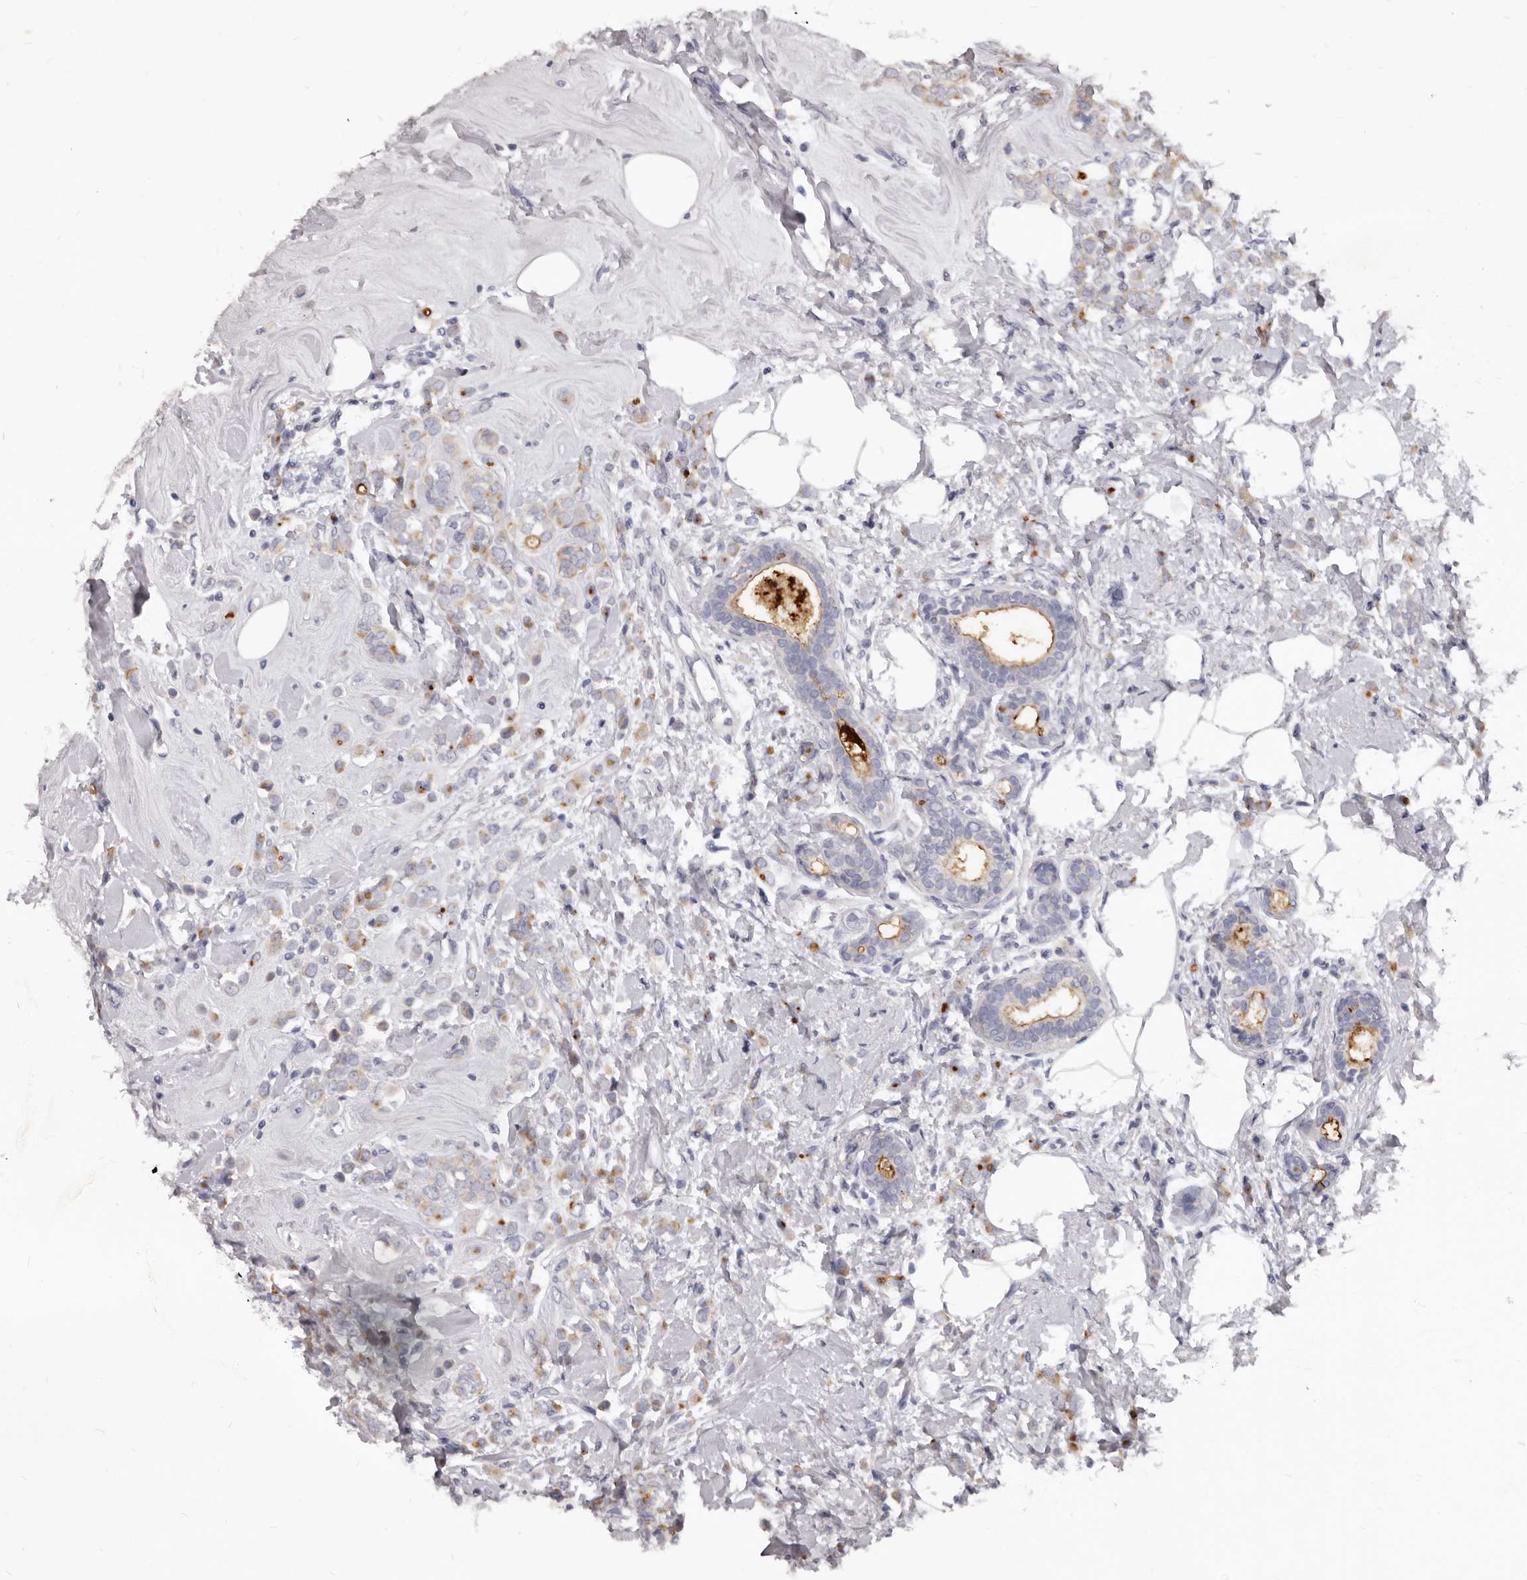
{"staining": {"intensity": "moderate", "quantity": ">75%", "location": "cytoplasmic/membranous"}, "tissue": "breast cancer", "cell_type": "Tumor cells", "image_type": "cancer", "snomed": [{"axis": "morphology", "description": "Lobular carcinoma"}, {"axis": "topography", "description": "Breast"}], "caption": "A photomicrograph showing moderate cytoplasmic/membranous expression in about >75% of tumor cells in breast lobular carcinoma, as visualized by brown immunohistochemical staining.", "gene": "GPRC5C", "patient": {"sex": "female", "age": 47}}